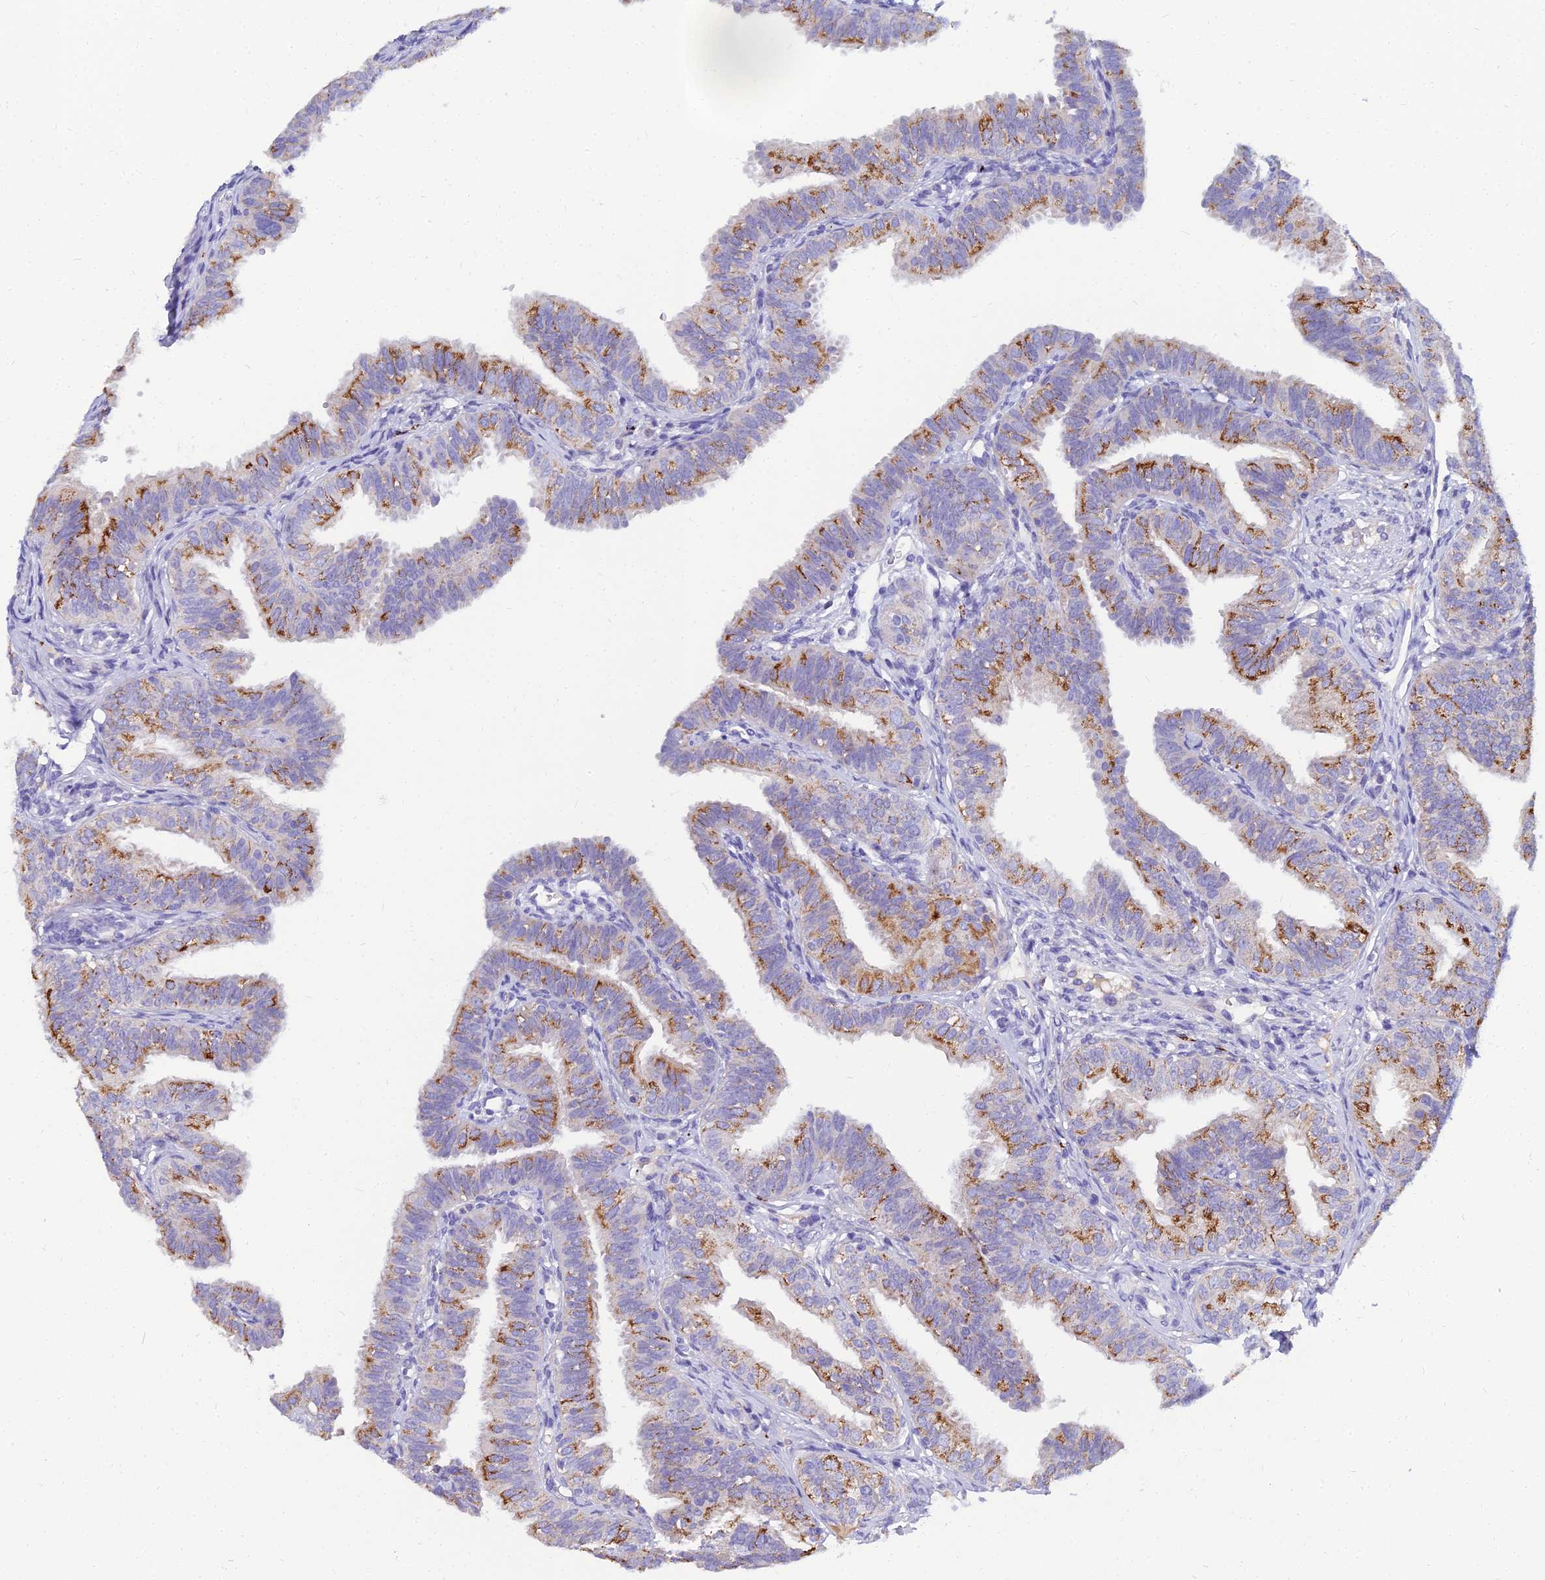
{"staining": {"intensity": "moderate", "quantity": "25%-75%", "location": "cytoplasmic/membranous"}, "tissue": "fallopian tube", "cell_type": "Glandular cells", "image_type": "normal", "snomed": [{"axis": "morphology", "description": "Normal tissue, NOS"}, {"axis": "topography", "description": "Fallopian tube"}], "caption": "Protein staining of benign fallopian tube demonstrates moderate cytoplasmic/membranous staining in about 25%-75% of glandular cells. The staining was performed using DAB, with brown indicating positive protein expression. Nuclei are stained blue with hematoxylin.", "gene": "NPY", "patient": {"sex": "female", "age": 35}}